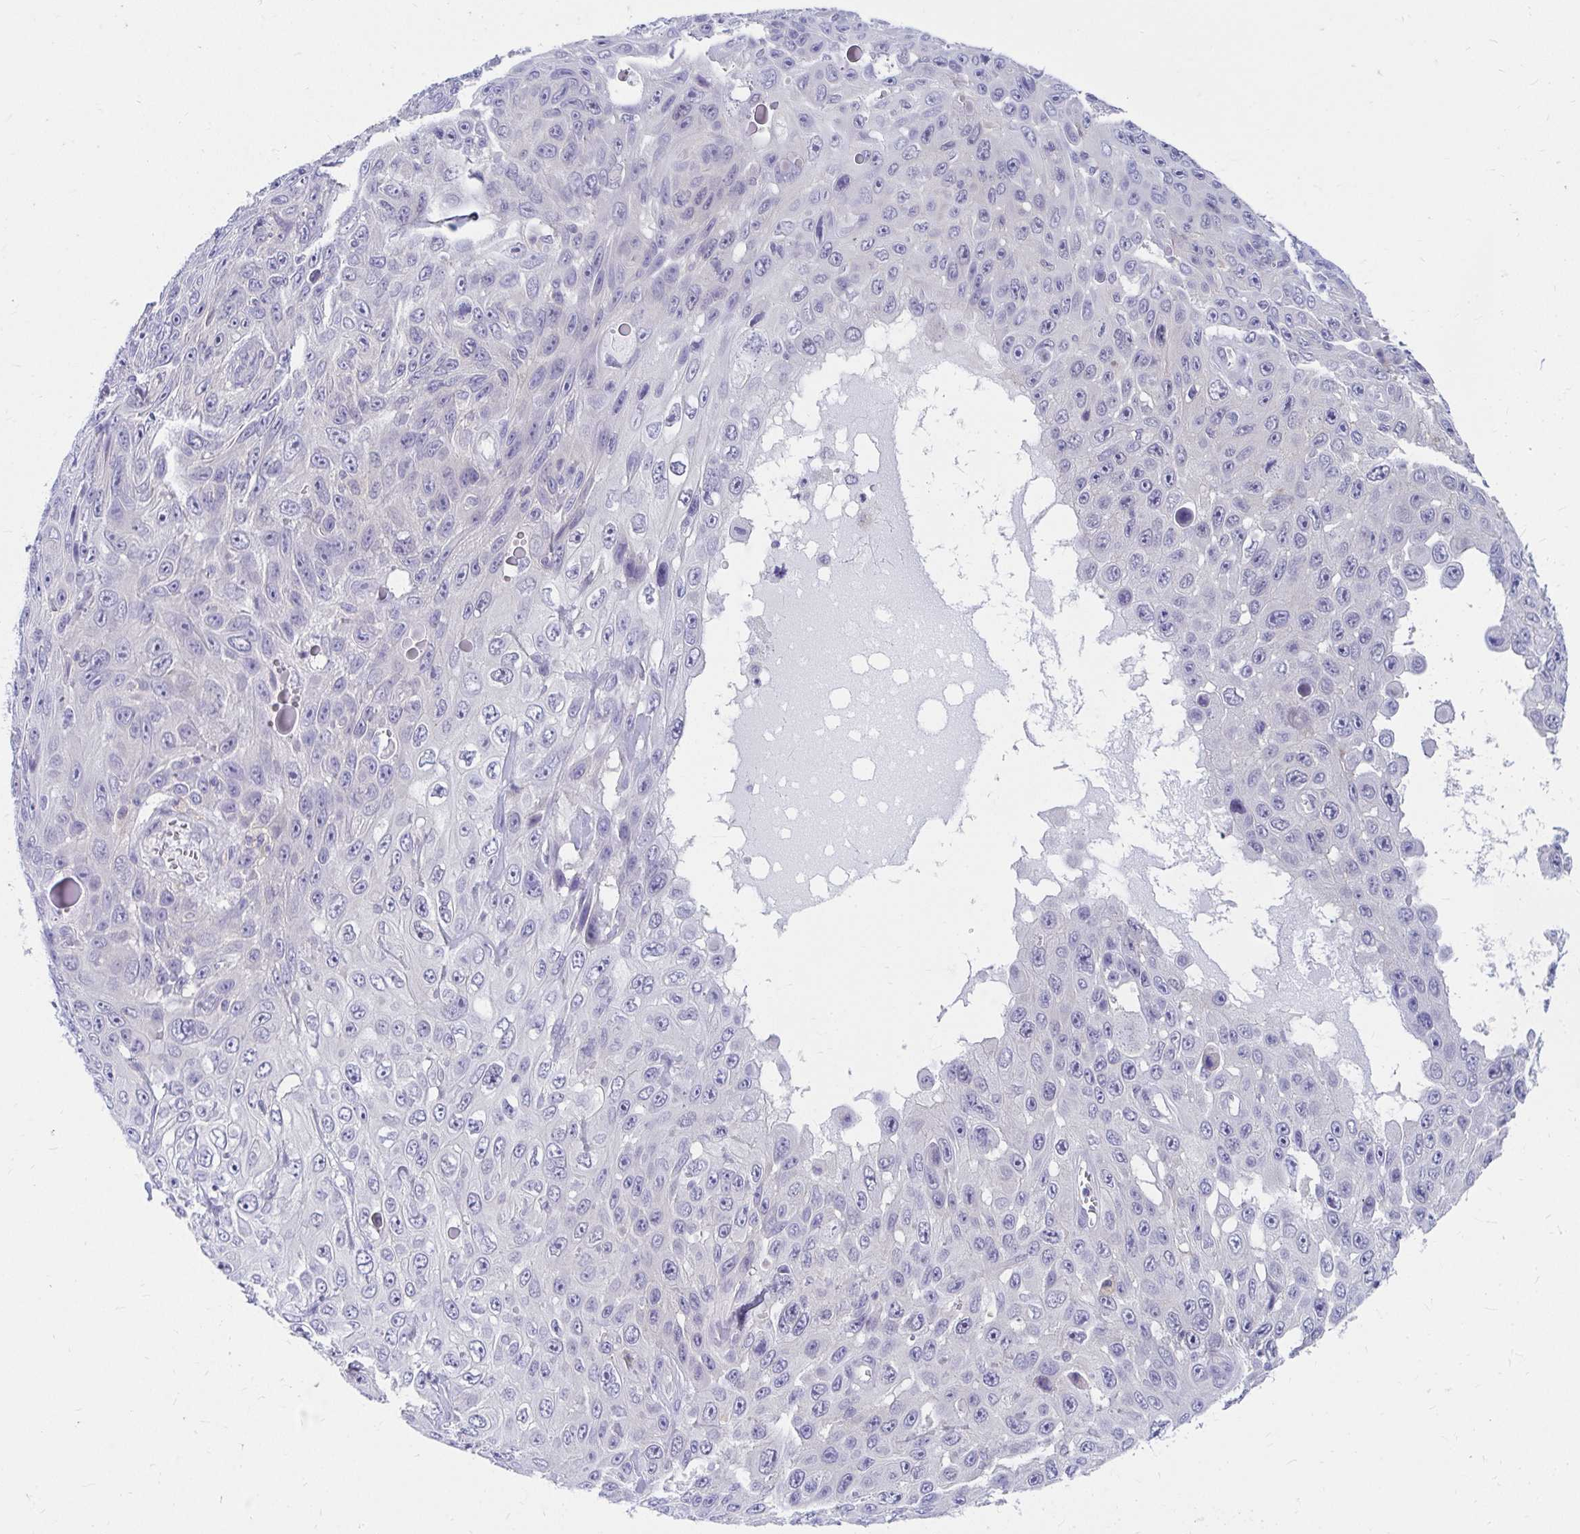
{"staining": {"intensity": "negative", "quantity": "none", "location": "none"}, "tissue": "skin cancer", "cell_type": "Tumor cells", "image_type": "cancer", "snomed": [{"axis": "morphology", "description": "Squamous cell carcinoma, NOS"}, {"axis": "topography", "description": "Skin"}], "caption": "Photomicrograph shows no significant protein expression in tumor cells of skin cancer (squamous cell carcinoma). The staining is performed using DAB (3,3'-diaminobenzidine) brown chromogen with nuclei counter-stained in using hematoxylin.", "gene": "C19orf81", "patient": {"sex": "male", "age": 82}}